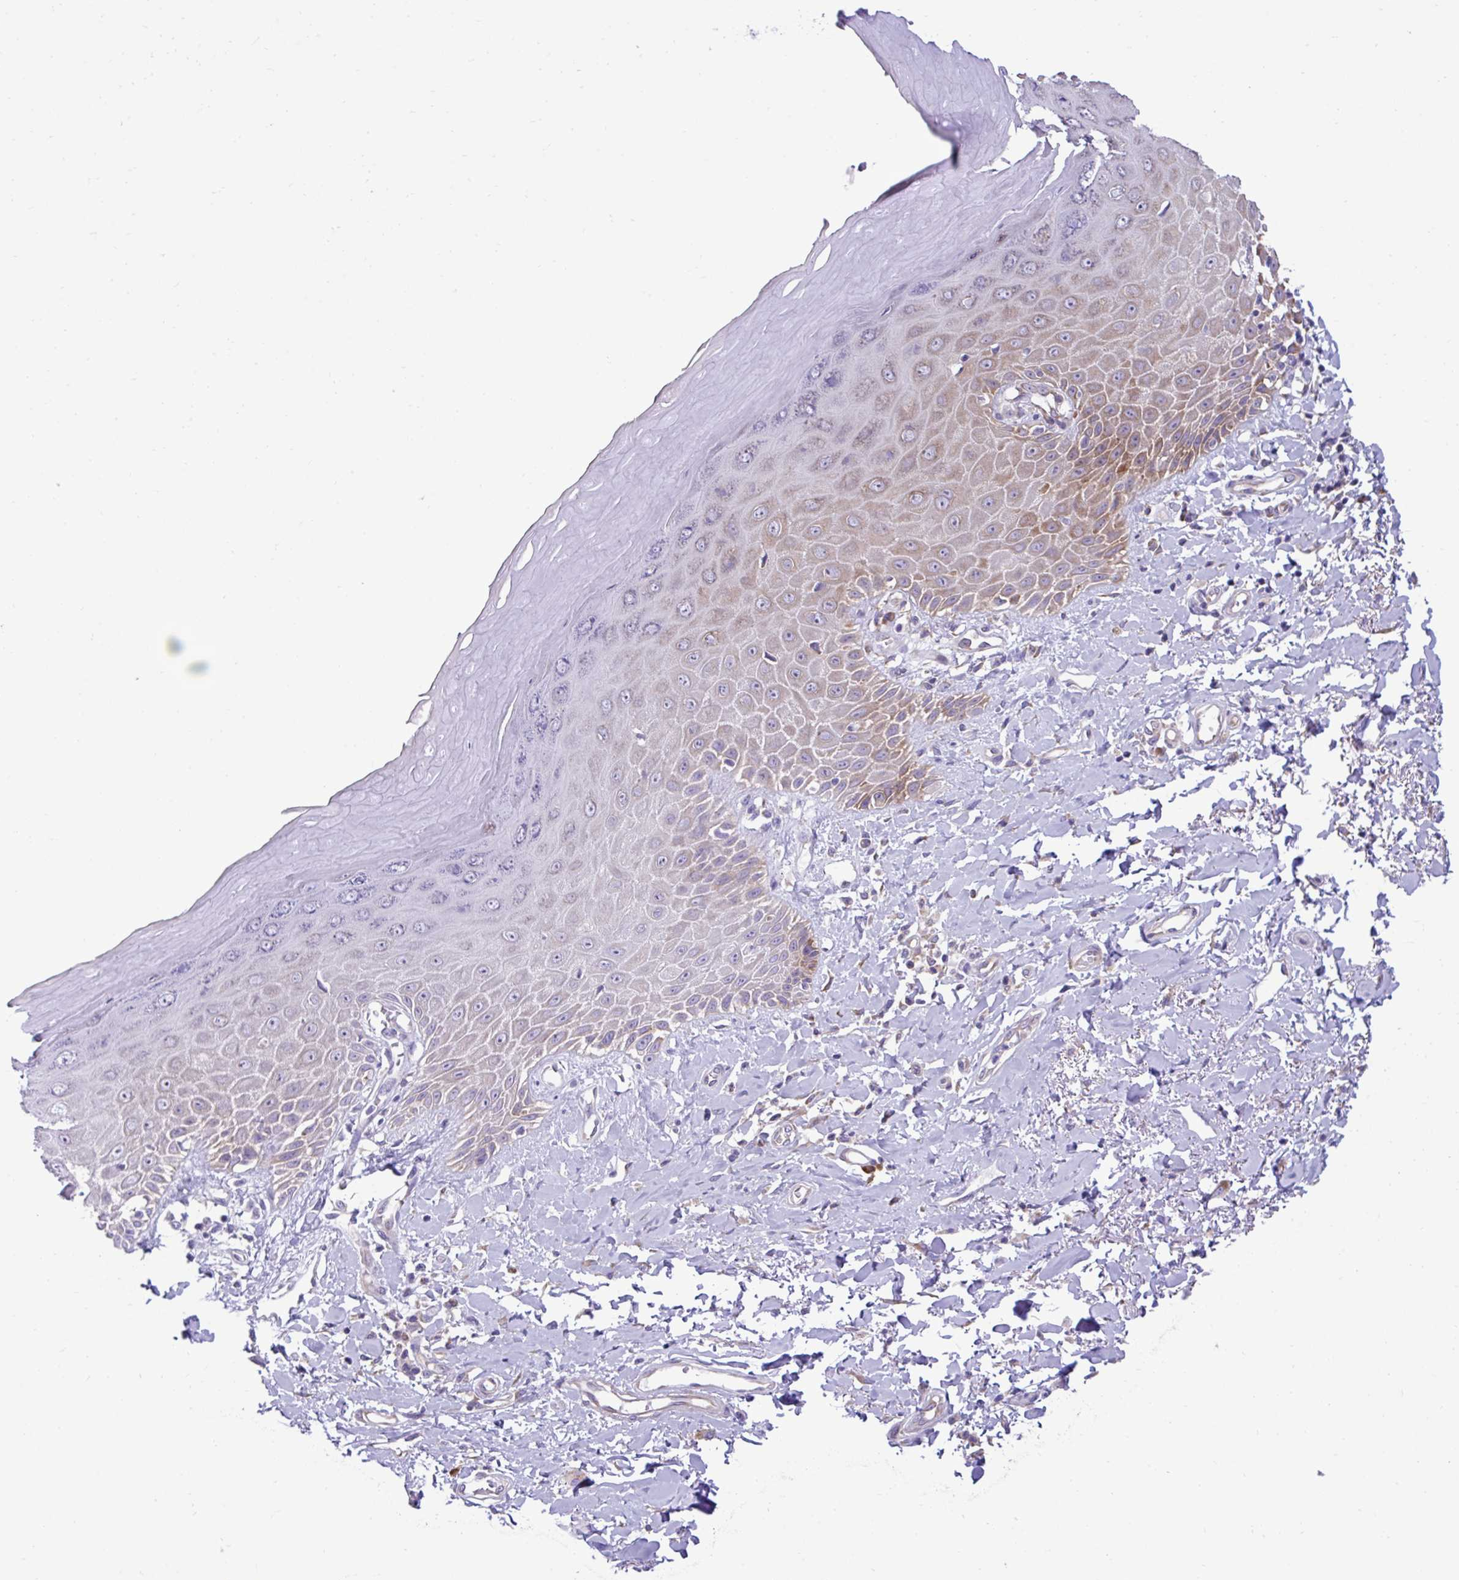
{"staining": {"intensity": "moderate", "quantity": "25%-75%", "location": "cytoplasmic/membranous"}, "tissue": "skin", "cell_type": "Epidermal cells", "image_type": "normal", "snomed": [{"axis": "morphology", "description": "Normal tissue, NOS"}, {"axis": "topography", "description": "Anal"}, {"axis": "topography", "description": "Peripheral nerve tissue"}], "caption": "High-magnification brightfield microscopy of normal skin stained with DAB (brown) and counterstained with hematoxylin (blue). epidermal cells exhibit moderate cytoplasmic/membranous expression is appreciated in approximately25%-75% of cells.", "gene": "RPL7", "patient": {"sex": "male", "age": 78}}